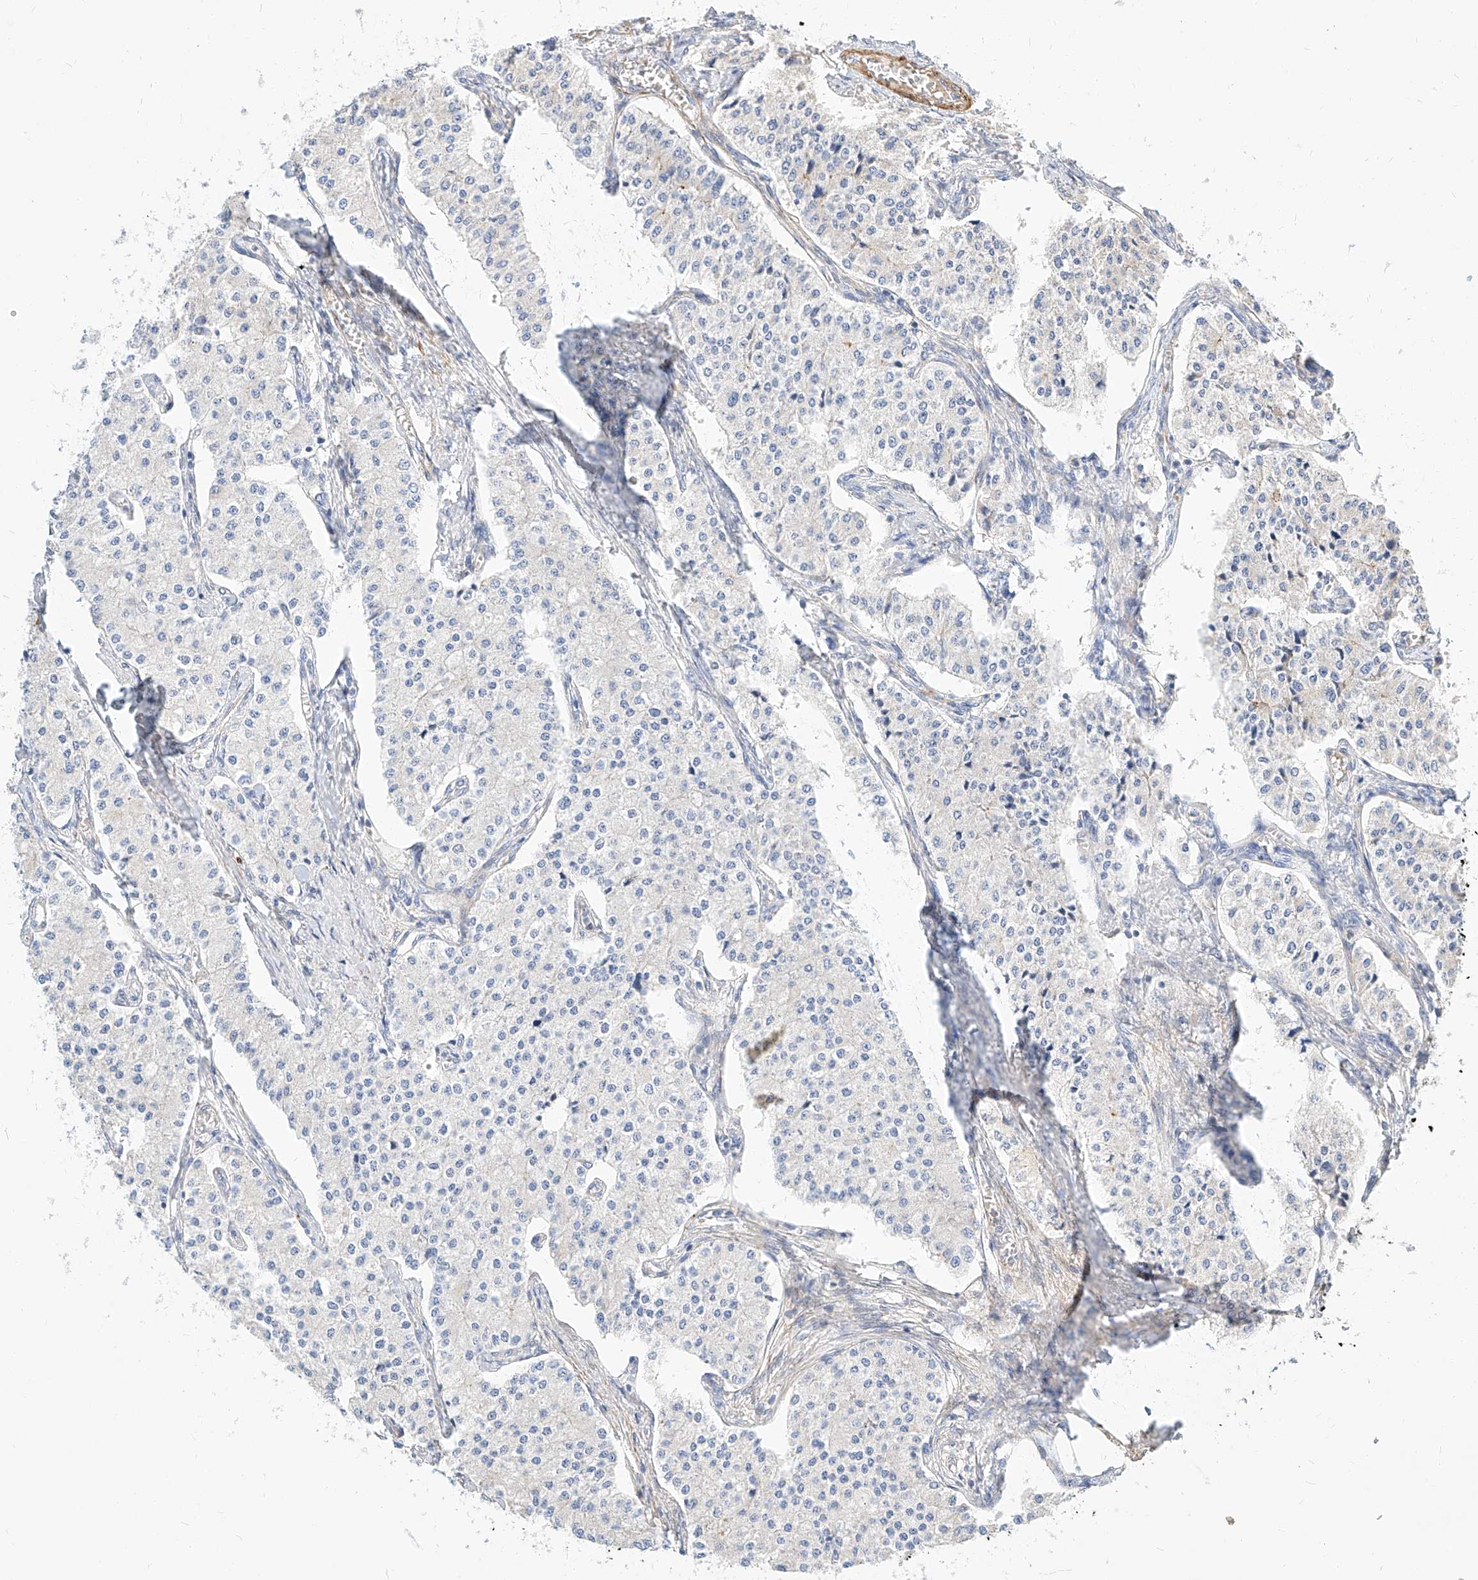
{"staining": {"intensity": "negative", "quantity": "none", "location": "none"}, "tissue": "carcinoid", "cell_type": "Tumor cells", "image_type": "cancer", "snomed": [{"axis": "morphology", "description": "Carcinoid, malignant, NOS"}, {"axis": "topography", "description": "Colon"}], "caption": "Immunohistochemical staining of carcinoid demonstrates no significant staining in tumor cells.", "gene": "KCNH5", "patient": {"sex": "female", "age": 52}}